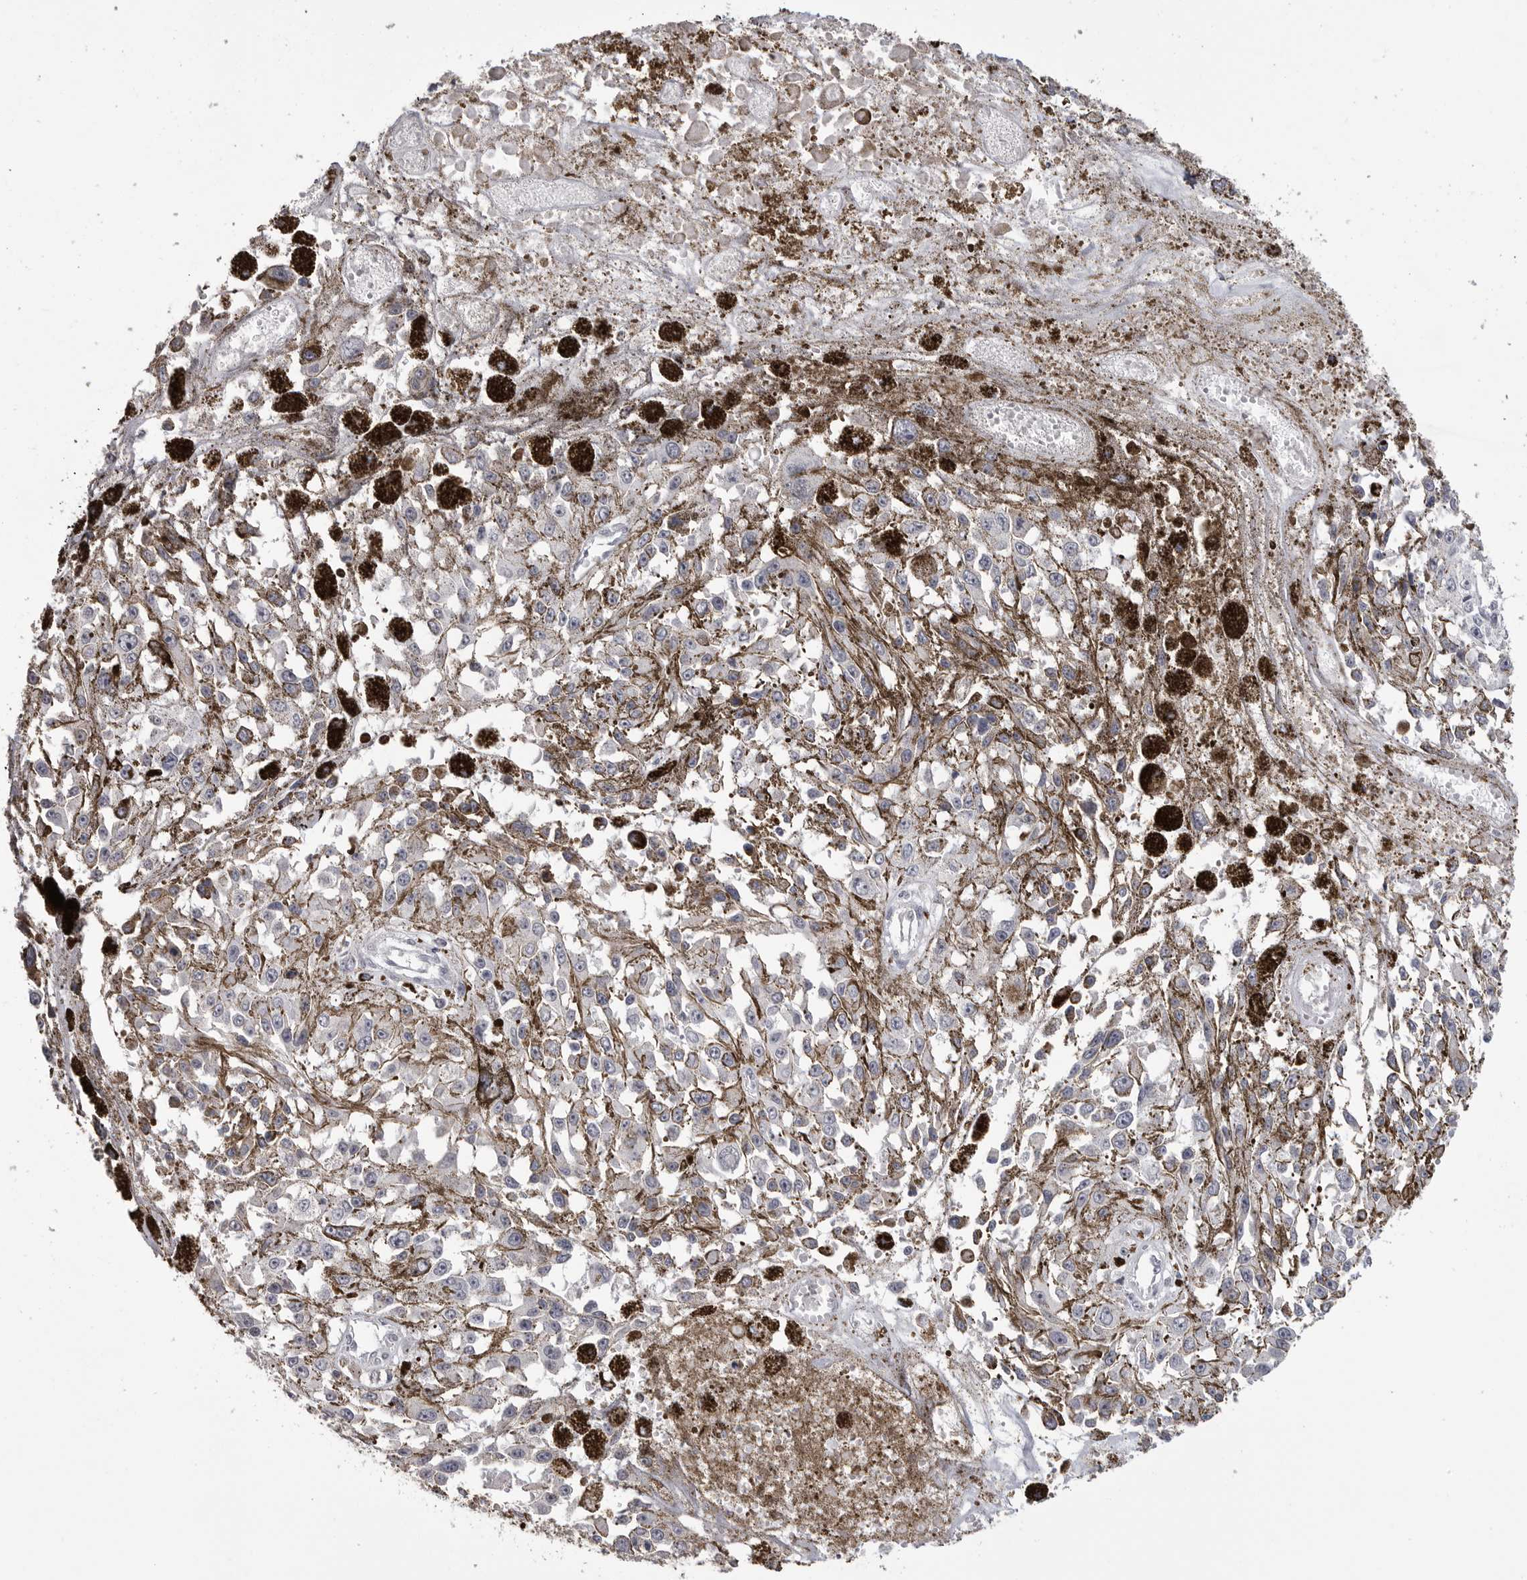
{"staining": {"intensity": "negative", "quantity": "none", "location": "none"}, "tissue": "melanoma", "cell_type": "Tumor cells", "image_type": "cancer", "snomed": [{"axis": "morphology", "description": "Malignant melanoma, Metastatic site"}, {"axis": "topography", "description": "Lymph node"}], "caption": "Histopathology image shows no protein expression in tumor cells of malignant melanoma (metastatic site) tissue. (Stains: DAB (3,3'-diaminobenzidine) immunohistochemistry (IHC) with hematoxylin counter stain, Microscopy: brightfield microscopy at high magnification).", "gene": "GPN2", "patient": {"sex": "male", "age": 59}}